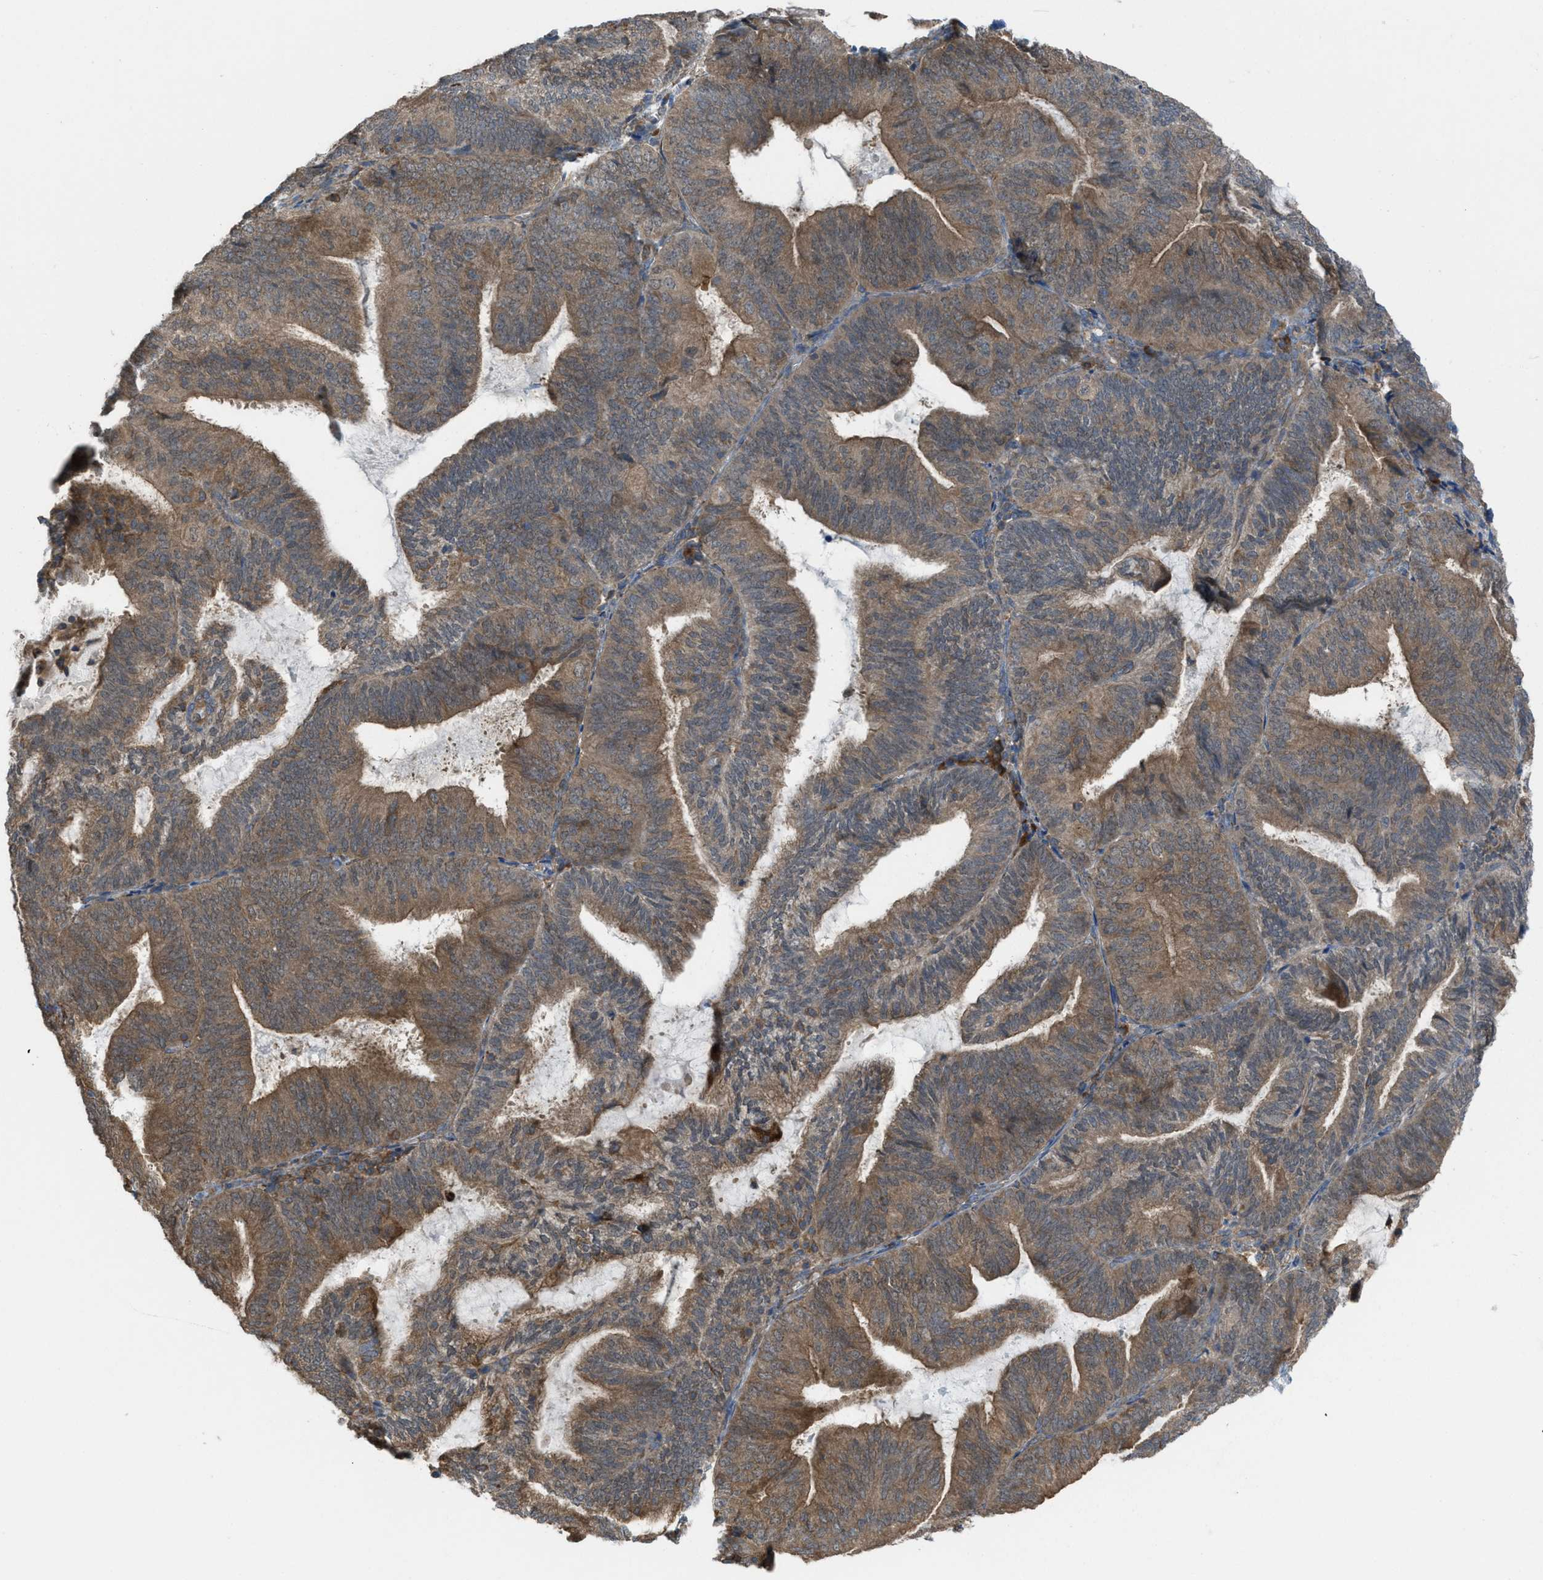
{"staining": {"intensity": "moderate", "quantity": ">75%", "location": "cytoplasmic/membranous"}, "tissue": "endometrial cancer", "cell_type": "Tumor cells", "image_type": "cancer", "snomed": [{"axis": "morphology", "description": "Adenocarcinoma, NOS"}, {"axis": "topography", "description": "Endometrium"}], "caption": "Tumor cells display medium levels of moderate cytoplasmic/membranous staining in about >75% of cells in human endometrial cancer.", "gene": "PLAA", "patient": {"sex": "female", "age": 81}}